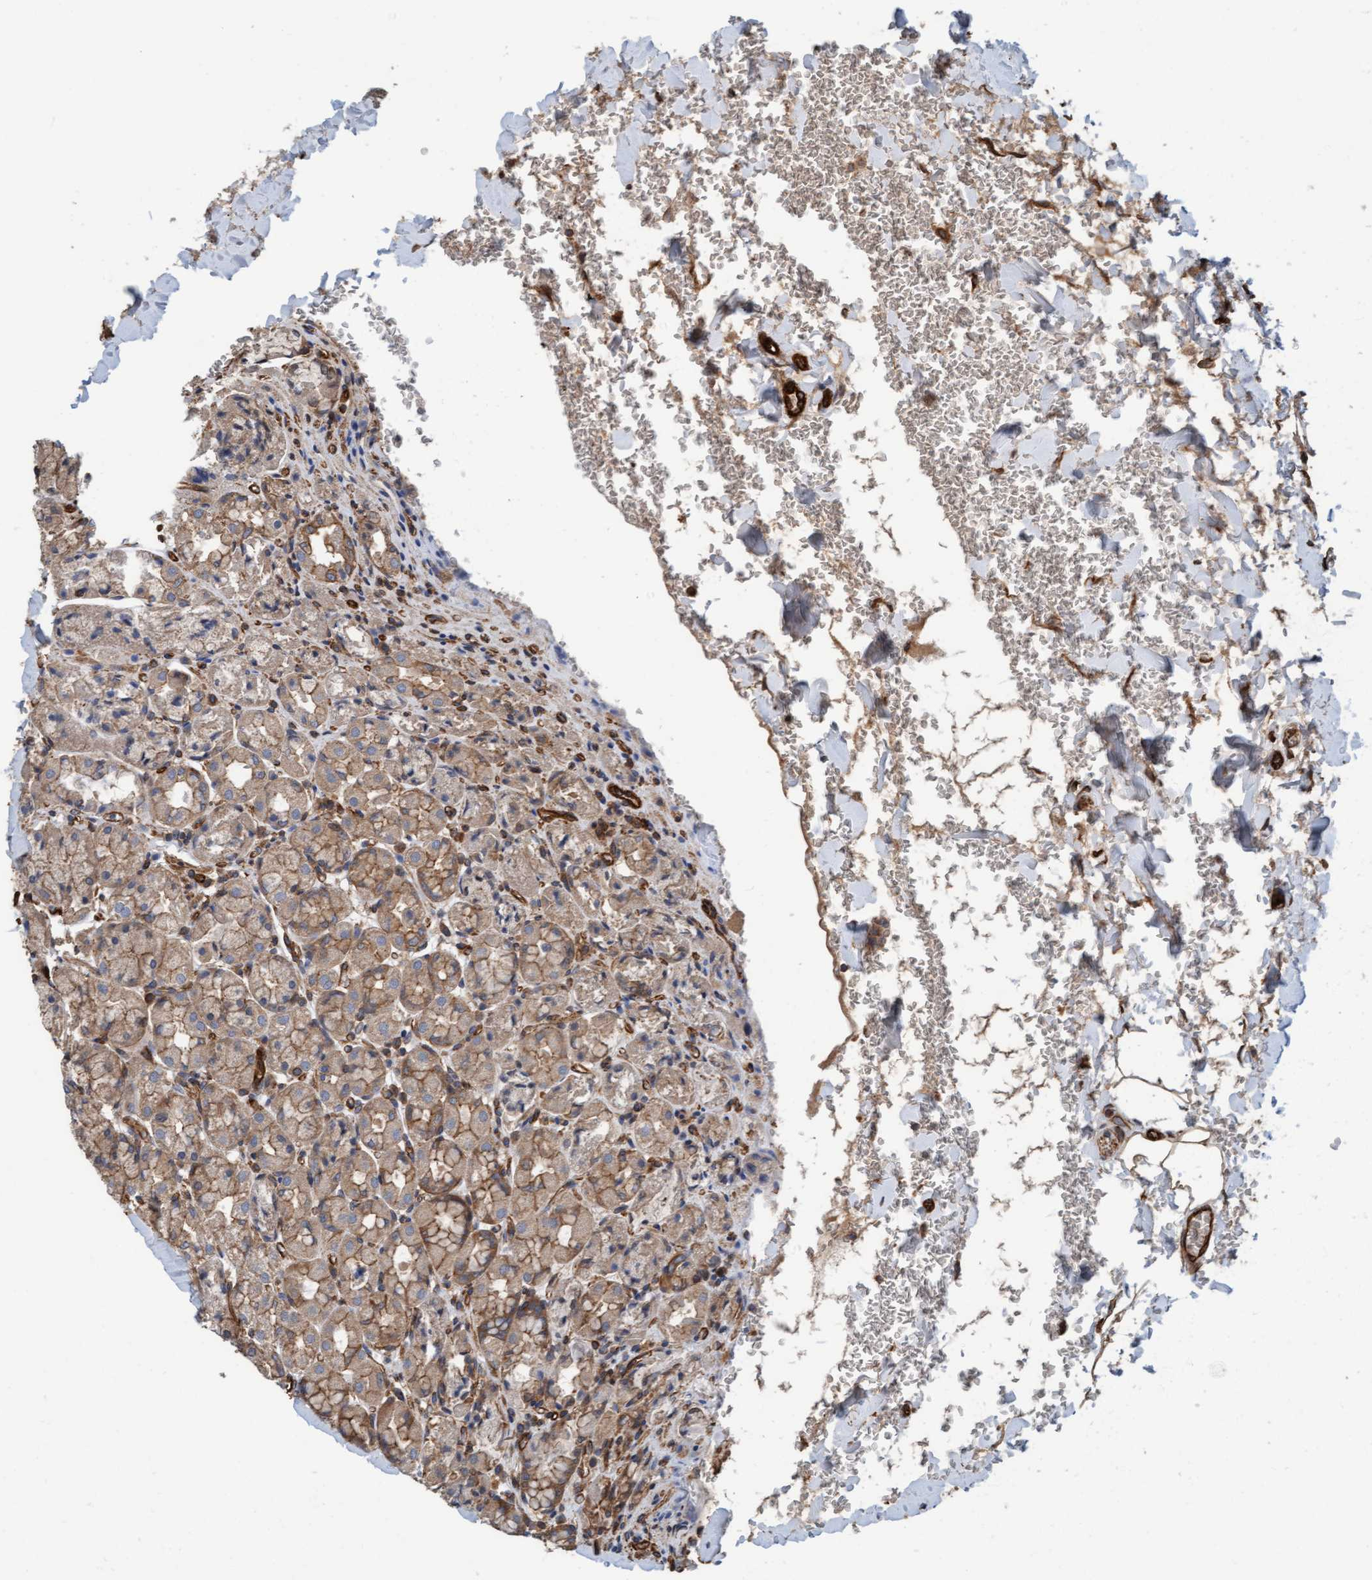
{"staining": {"intensity": "moderate", "quantity": "25%-75%", "location": "cytoplasmic/membranous"}, "tissue": "stomach", "cell_type": "Glandular cells", "image_type": "normal", "snomed": [{"axis": "morphology", "description": "Normal tissue, NOS"}, {"axis": "topography", "description": "Stomach"}], "caption": "Glandular cells display medium levels of moderate cytoplasmic/membranous staining in about 25%-75% of cells in normal stomach.", "gene": "STXBP4", "patient": {"sex": "male", "age": 42}}